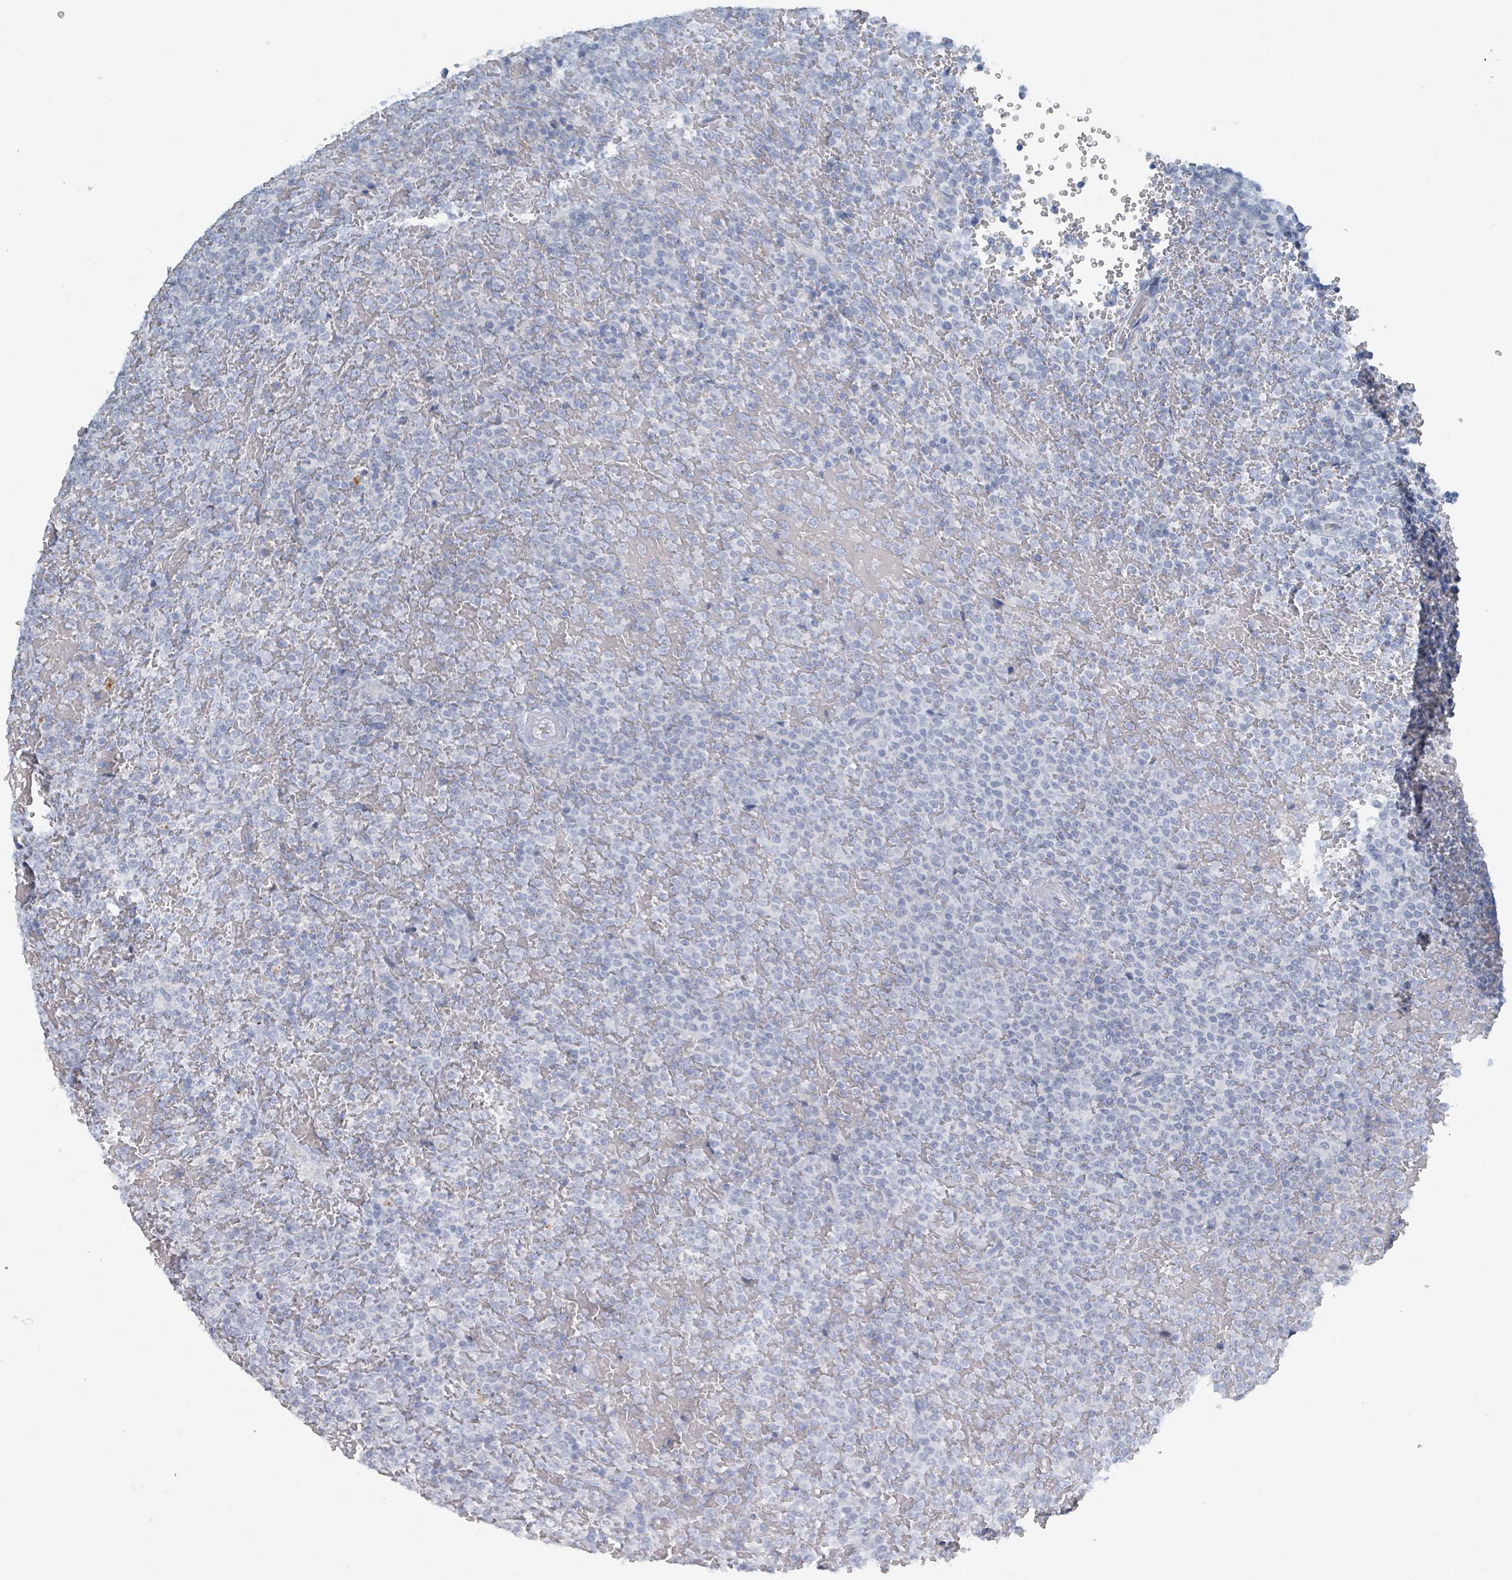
{"staining": {"intensity": "negative", "quantity": "none", "location": "none"}, "tissue": "lymphoma", "cell_type": "Tumor cells", "image_type": "cancer", "snomed": [{"axis": "morphology", "description": "Malignant lymphoma, non-Hodgkin's type, Low grade"}, {"axis": "topography", "description": "Spleen"}], "caption": "This is an immunohistochemistry photomicrograph of lymphoma. There is no expression in tumor cells.", "gene": "HEATR5A", "patient": {"sex": "male", "age": 60}}